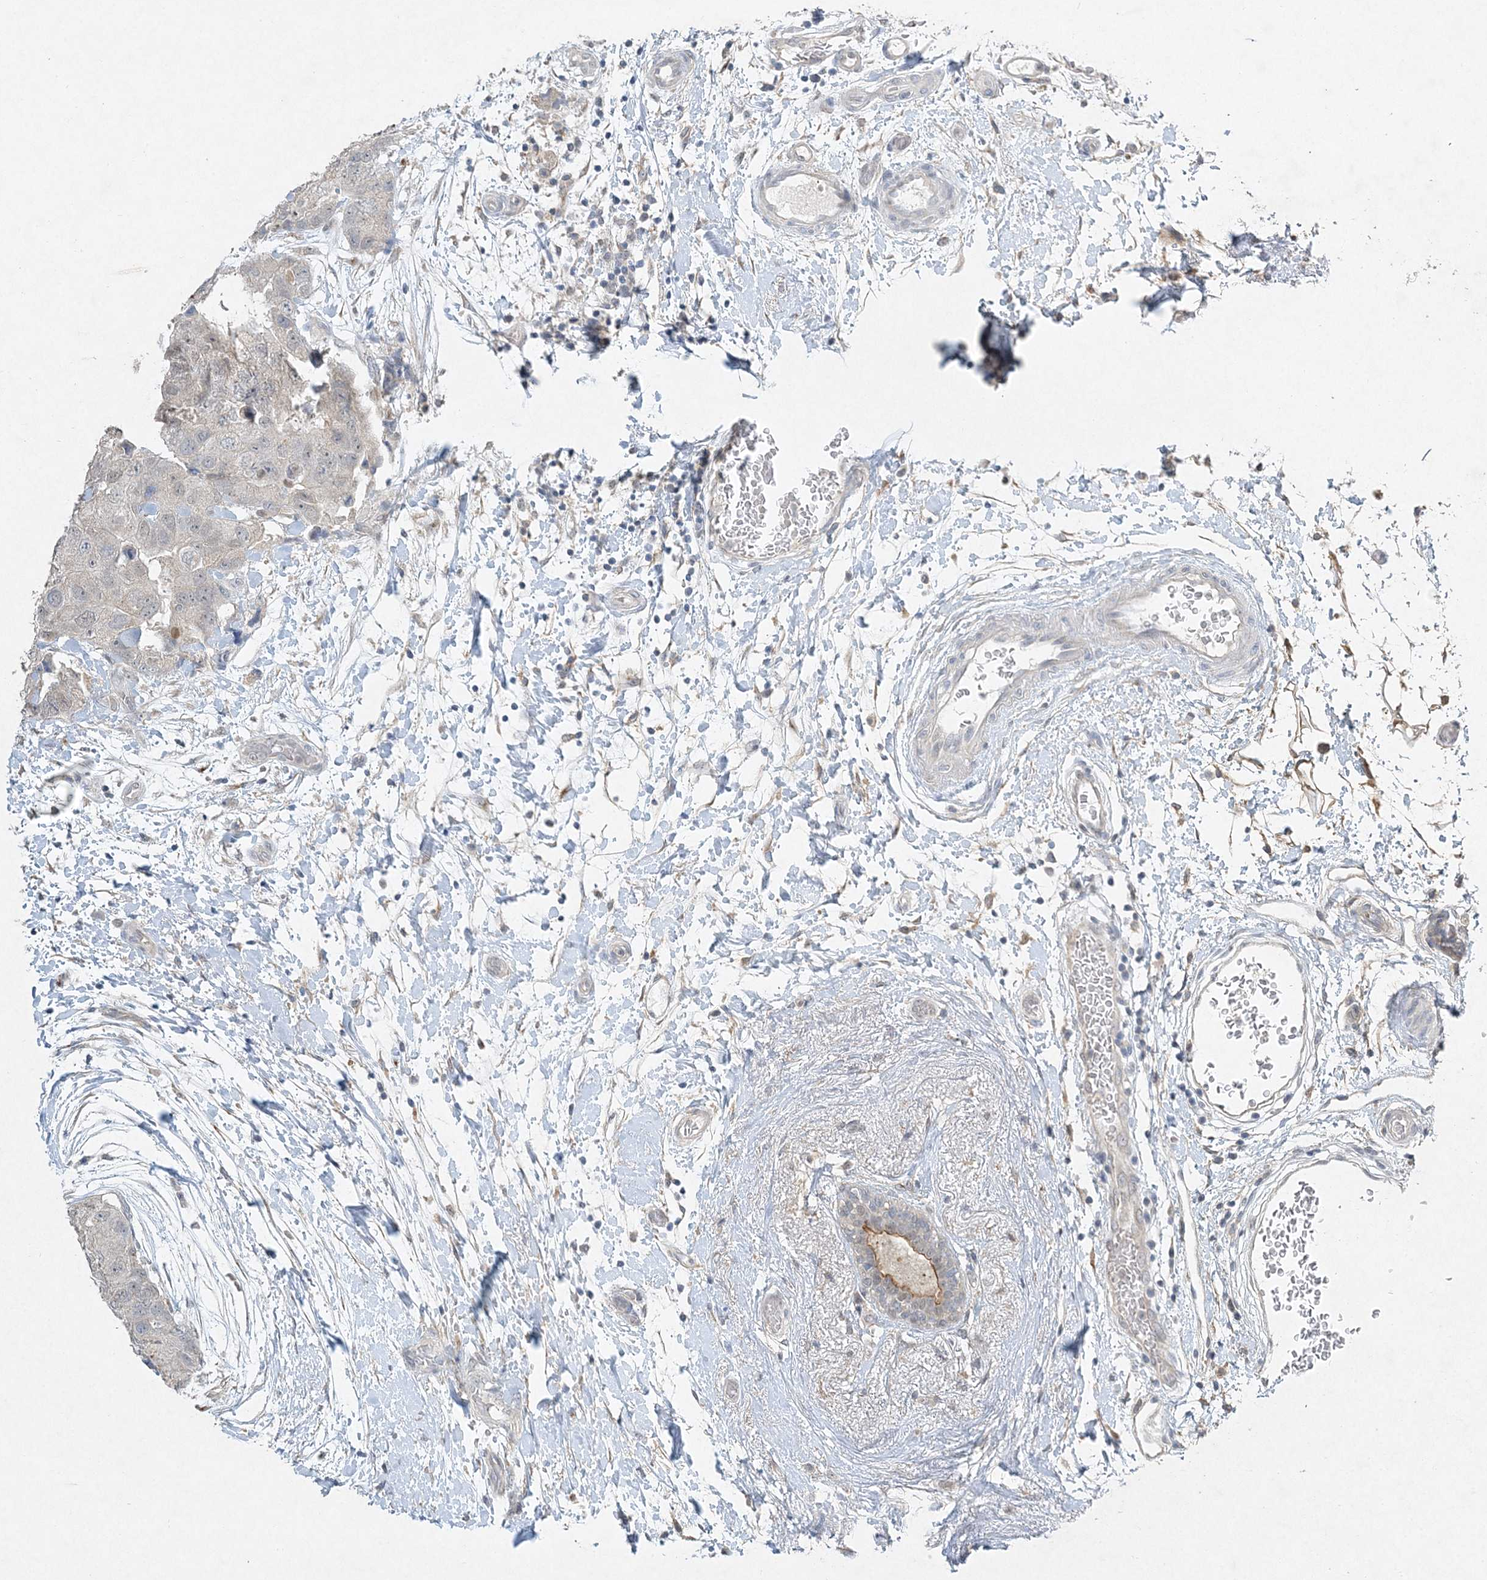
{"staining": {"intensity": "negative", "quantity": "none", "location": "none"}, "tissue": "breast cancer", "cell_type": "Tumor cells", "image_type": "cancer", "snomed": [{"axis": "morphology", "description": "Duct carcinoma"}, {"axis": "topography", "description": "Breast"}], "caption": "The histopathology image shows no significant staining in tumor cells of breast intraductal carcinoma. The staining is performed using DAB (3,3'-diaminobenzidine) brown chromogen with nuclei counter-stained in using hematoxylin.", "gene": "MAT2B", "patient": {"sex": "female", "age": 62}}